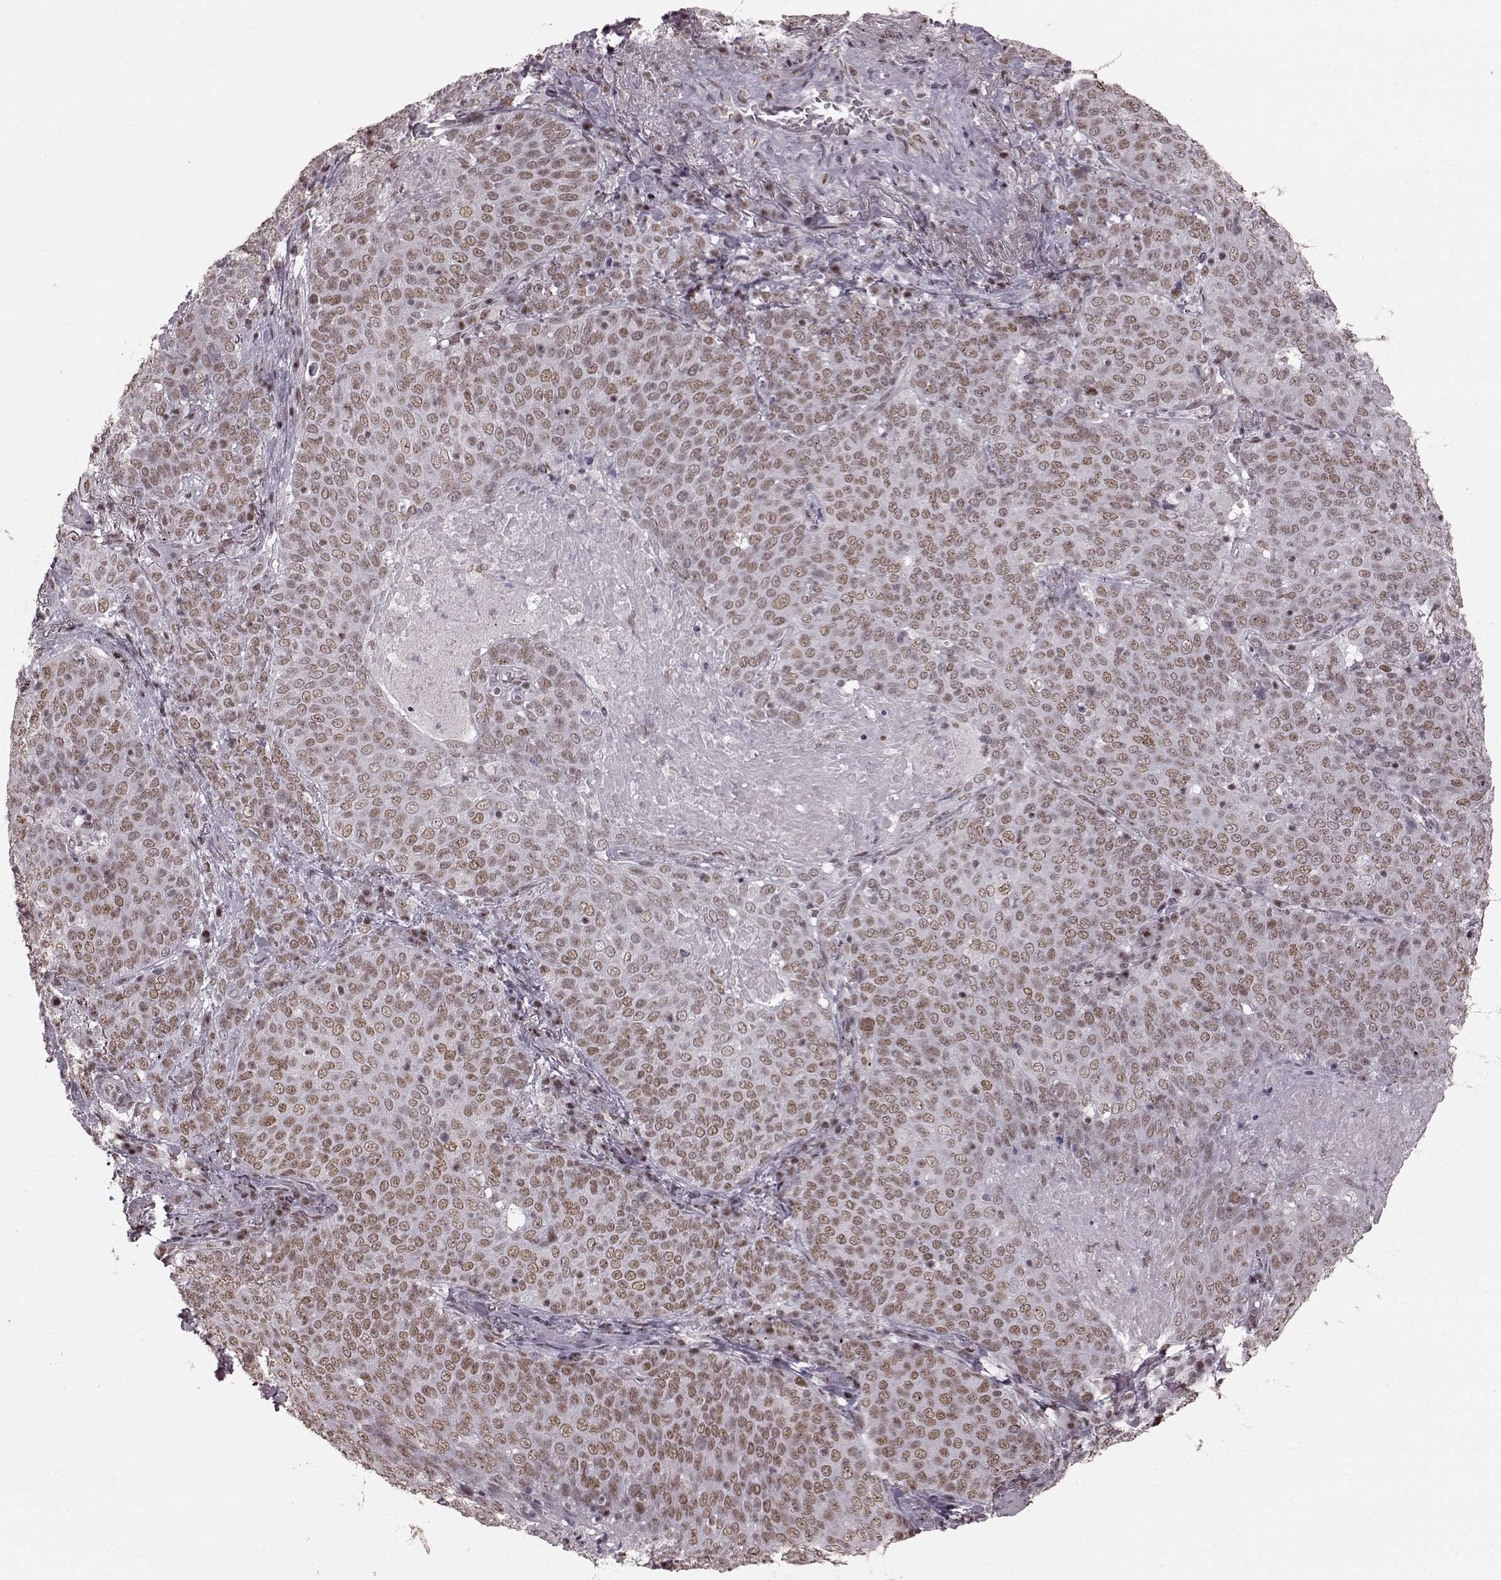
{"staining": {"intensity": "weak", "quantity": ">75%", "location": "nuclear"}, "tissue": "lung cancer", "cell_type": "Tumor cells", "image_type": "cancer", "snomed": [{"axis": "morphology", "description": "Squamous cell carcinoma, NOS"}, {"axis": "topography", "description": "Lung"}], "caption": "About >75% of tumor cells in human squamous cell carcinoma (lung) demonstrate weak nuclear protein expression as visualized by brown immunohistochemical staining.", "gene": "NR2C1", "patient": {"sex": "male", "age": 82}}